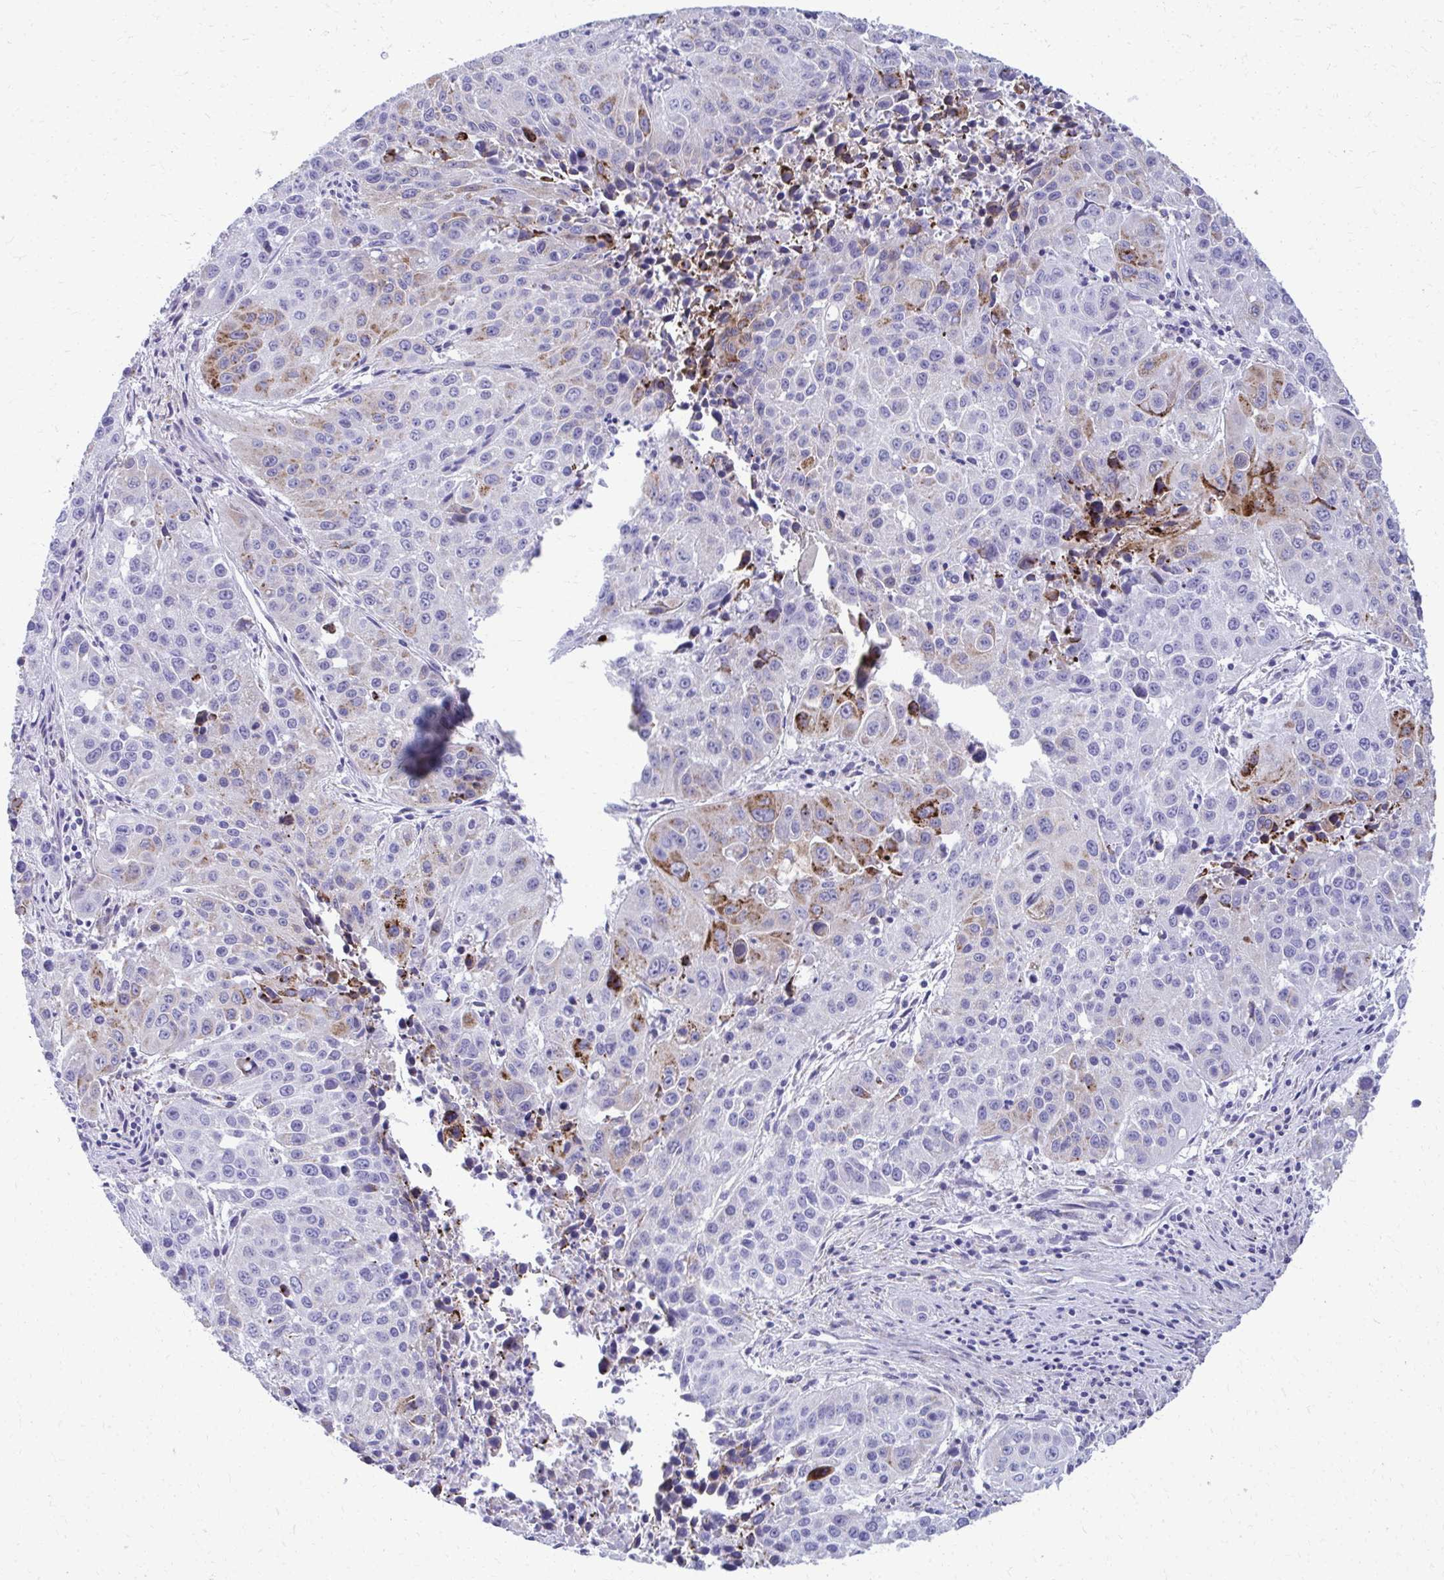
{"staining": {"intensity": "moderate", "quantity": "<25%", "location": "cytoplasmic/membranous"}, "tissue": "lung cancer", "cell_type": "Tumor cells", "image_type": "cancer", "snomed": [{"axis": "morphology", "description": "Squamous cell carcinoma, NOS"}, {"axis": "topography", "description": "Lung"}], "caption": "Immunohistochemistry micrograph of squamous cell carcinoma (lung) stained for a protein (brown), which demonstrates low levels of moderate cytoplasmic/membranous positivity in approximately <25% of tumor cells.", "gene": "AIG1", "patient": {"sex": "female", "age": 61}}